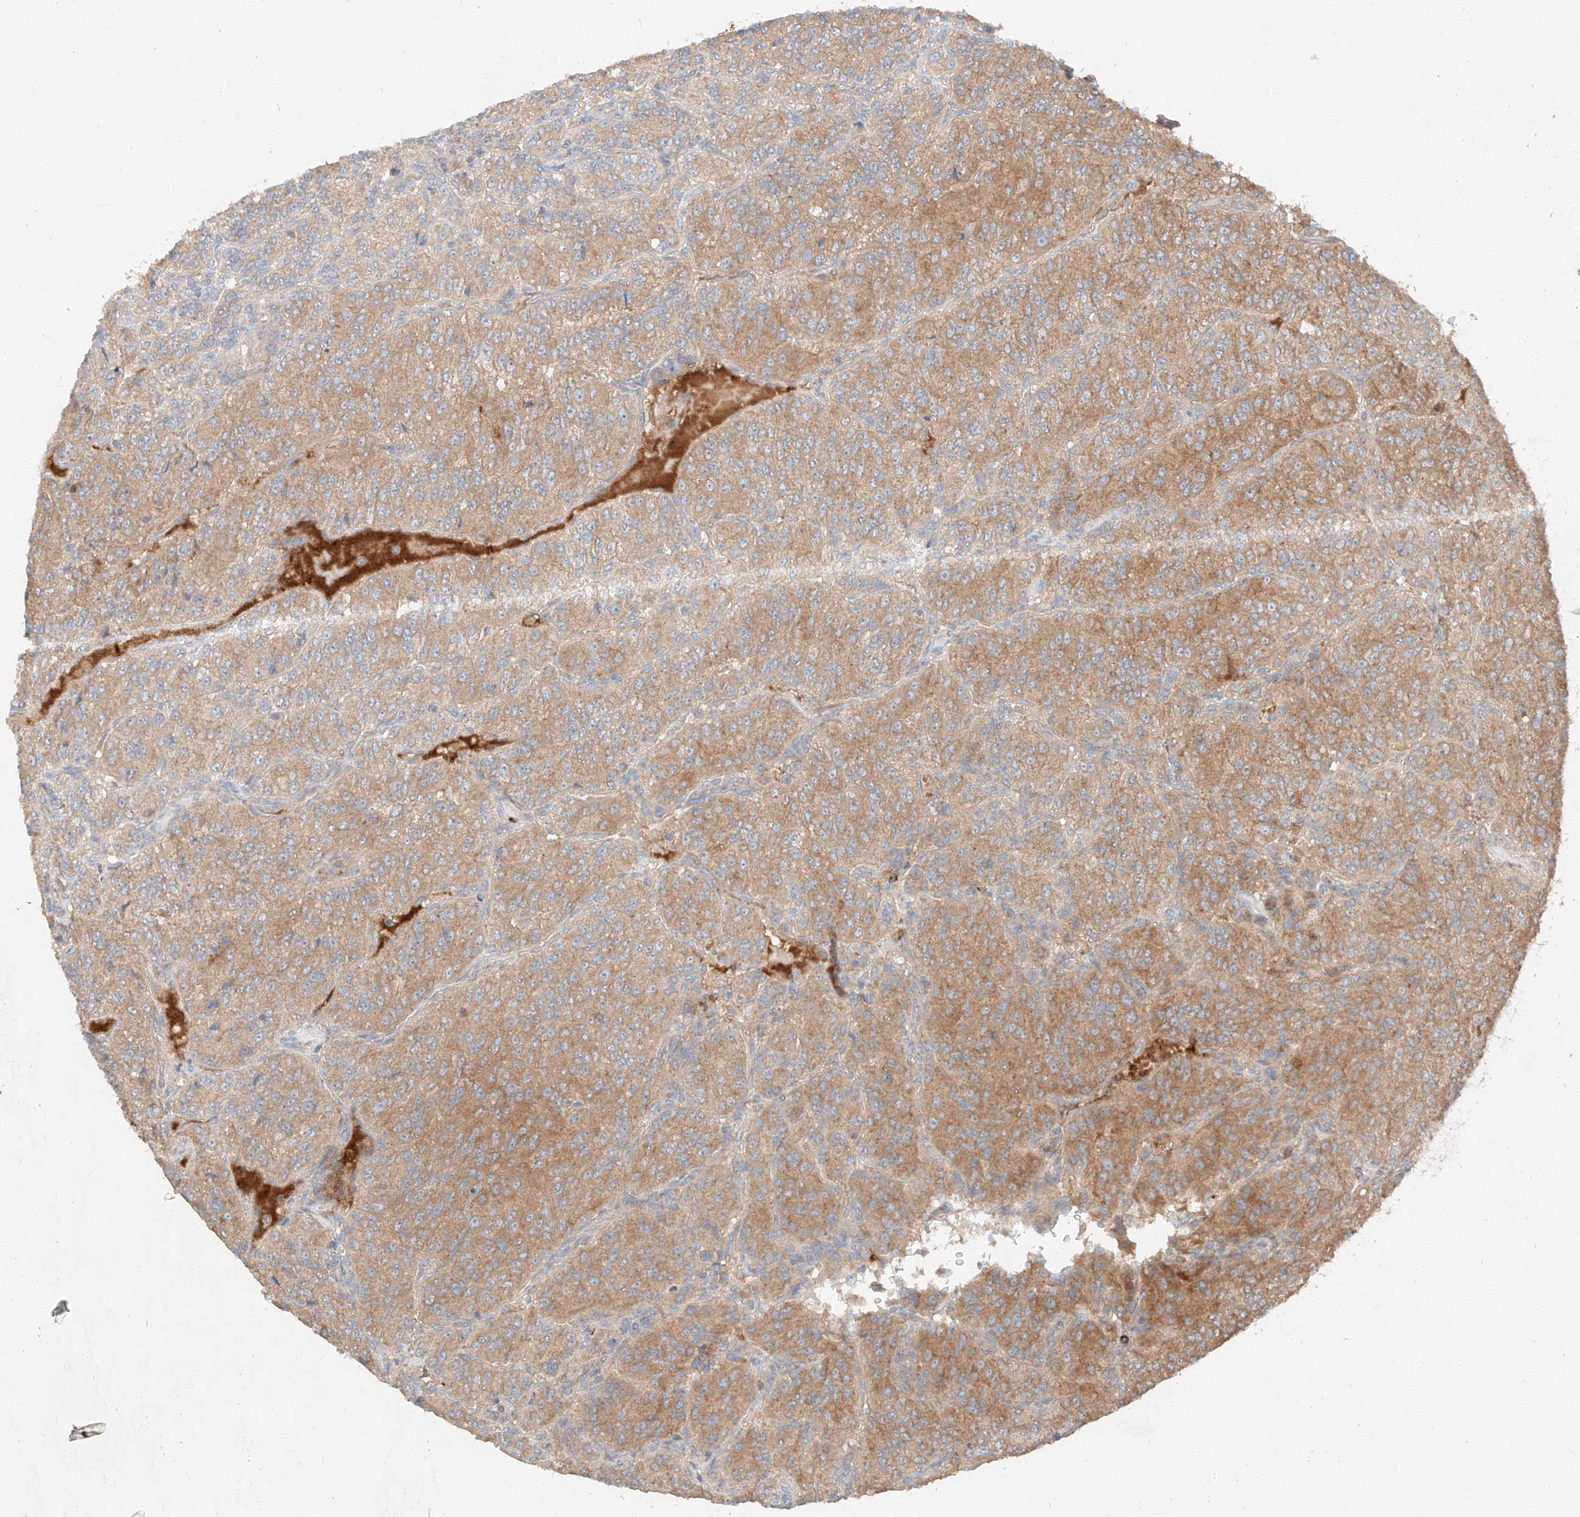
{"staining": {"intensity": "moderate", "quantity": ">75%", "location": "cytoplasmic/membranous"}, "tissue": "renal cancer", "cell_type": "Tumor cells", "image_type": "cancer", "snomed": [{"axis": "morphology", "description": "Adenocarcinoma, NOS"}, {"axis": "topography", "description": "Kidney"}], "caption": "There is medium levels of moderate cytoplasmic/membranous expression in tumor cells of renal cancer (adenocarcinoma), as demonstrated by immunohistochemical staining (brown color).", "gene": "XPNPEP1", "patient": {"sex": "female", "age": 63}}